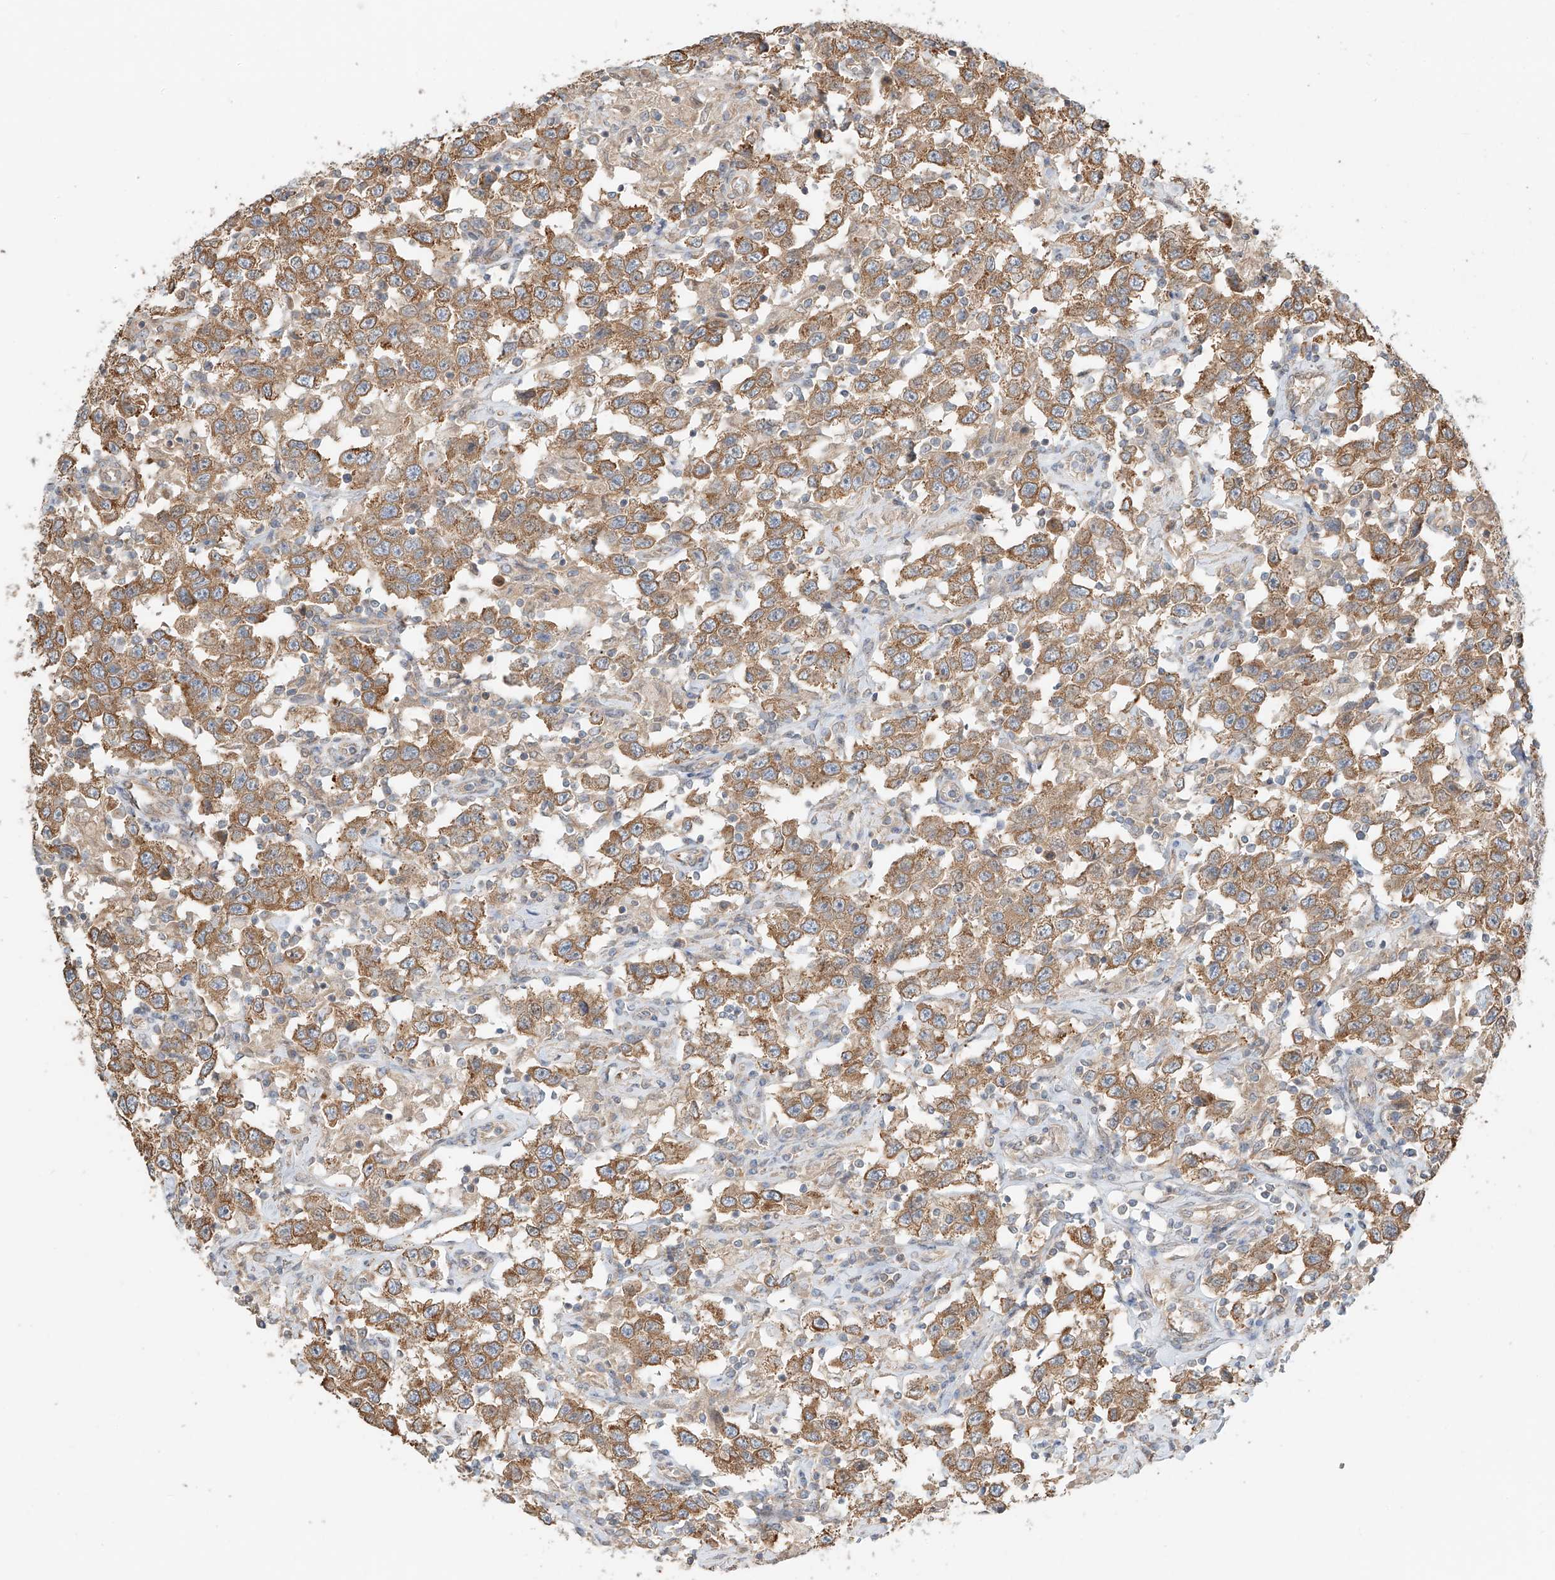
{"staining": {"intensity": "moderate", "quantity": ">75%", "location": "cytoplasmic/membranous"}, "tissue": "testis cancer", "cell_type": "Tumor cells", "image_type": "cancer", "snomed": [{"axis": "morphology", "description": "Seminoma, NOS"}, {"axis": "topography", "description": "Testis"}], "caption": "This image reveals immunohistochemistry staining of human testis seminoma, with medium moderate cytoplasmic/membranous staining in approximately >75% of tumor cells.", "gene": "CEP162", "patient": {"sex": "male", "age": 41}}